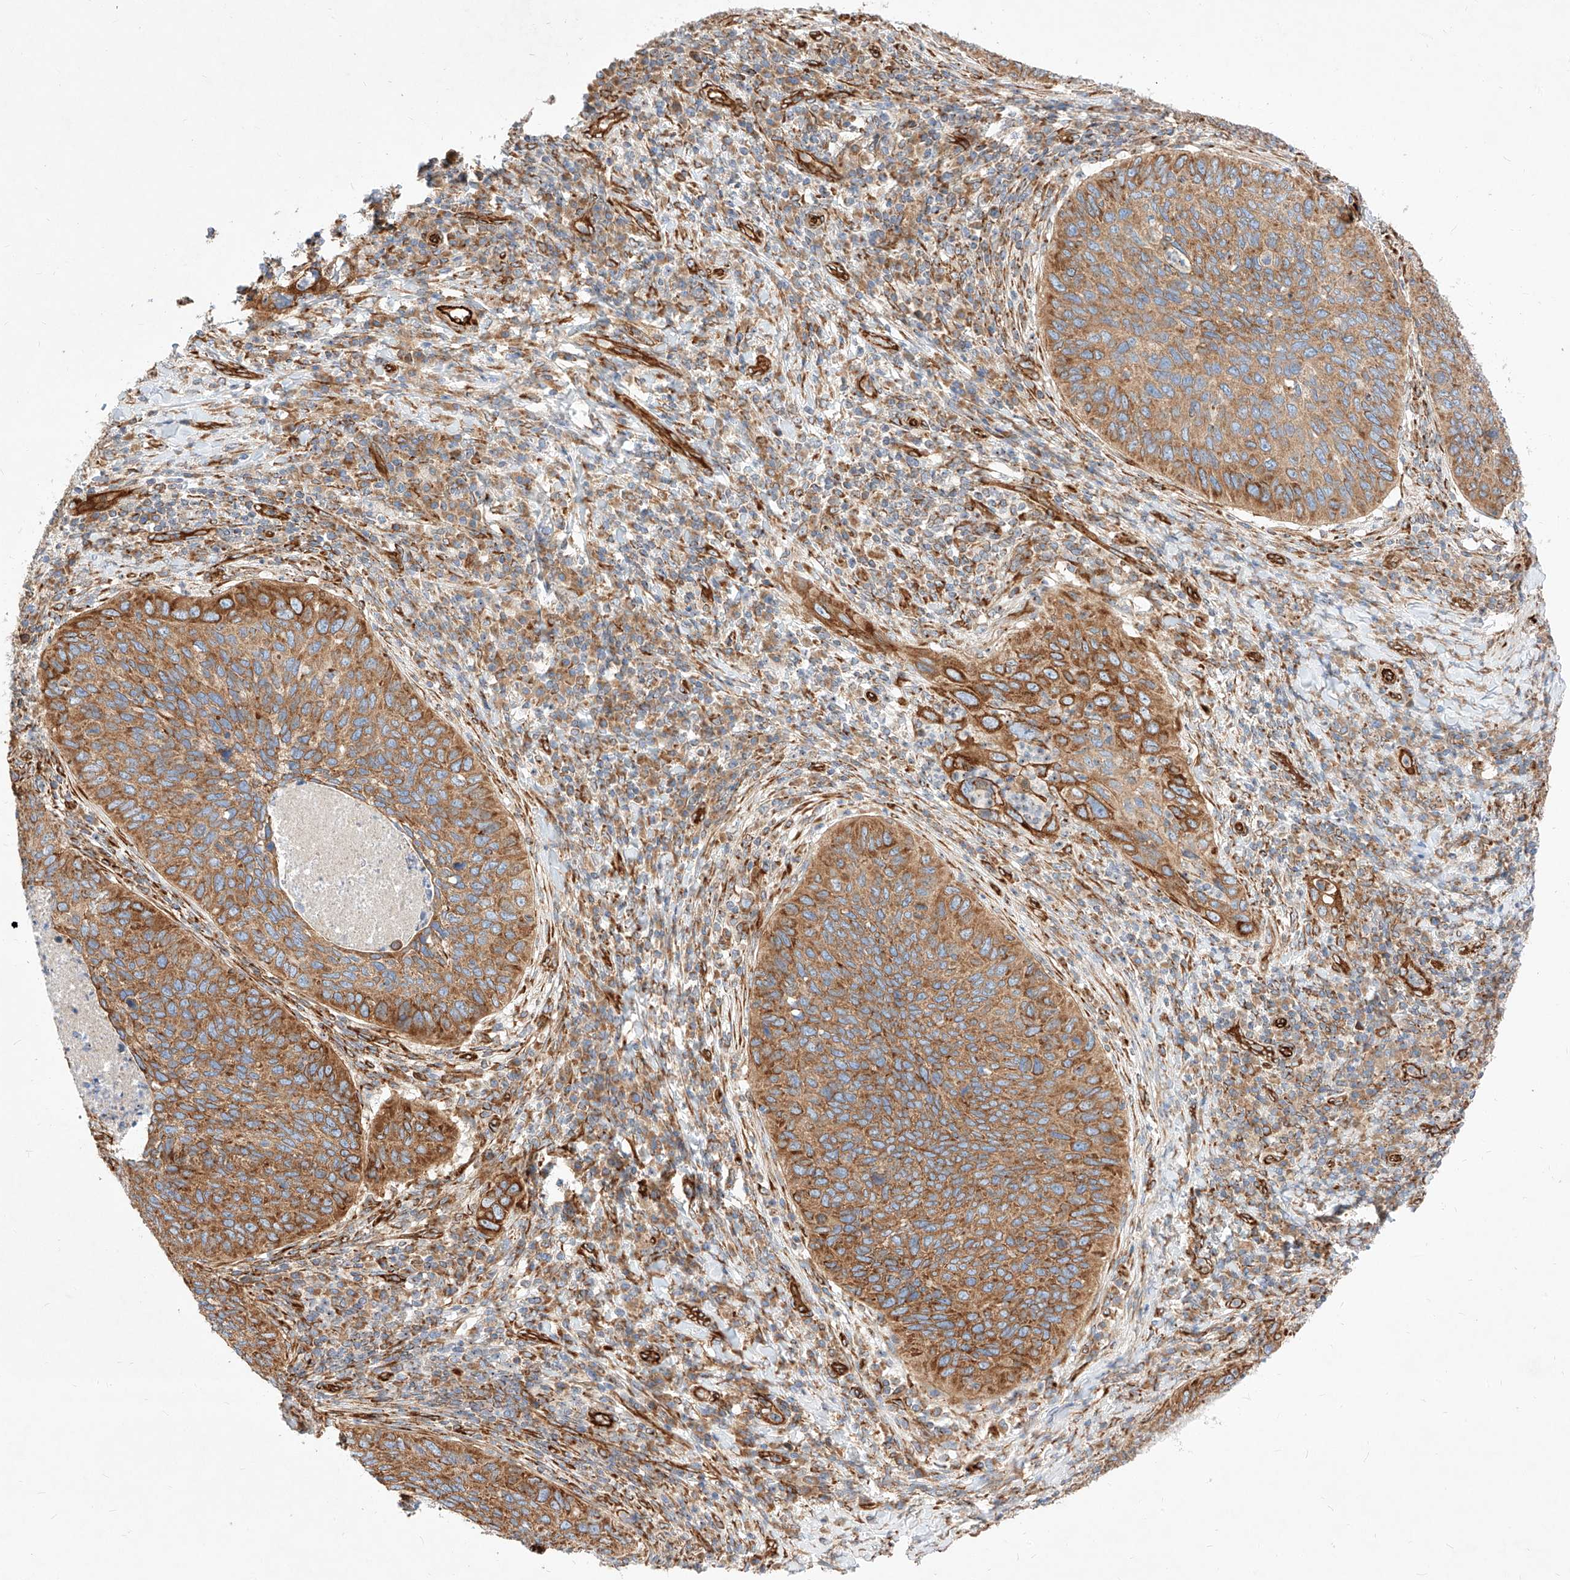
{"staining": {"intensity": "moderate", "quantity": ">75%", "location": "cytoplasmic/membranous"}, "tissue": "cervical cancer", "cell_type": "Tumor cells", "image_type": "cancer", "snomed": [{"axis": "morphology", "description": "Squamous cell carcinoma, NOS"}, {"axis": "topography", "description": "Cervix"}], "caption": "Immunohistochemical staining of cervical cancer (squamous cell carcinoma) reveals moderate cytoplasmic/membranous protein positivity in about >75% of tumor cells.", "gene": "CSGALNACT2", "patient": {"sex": "female", "age": 38}}